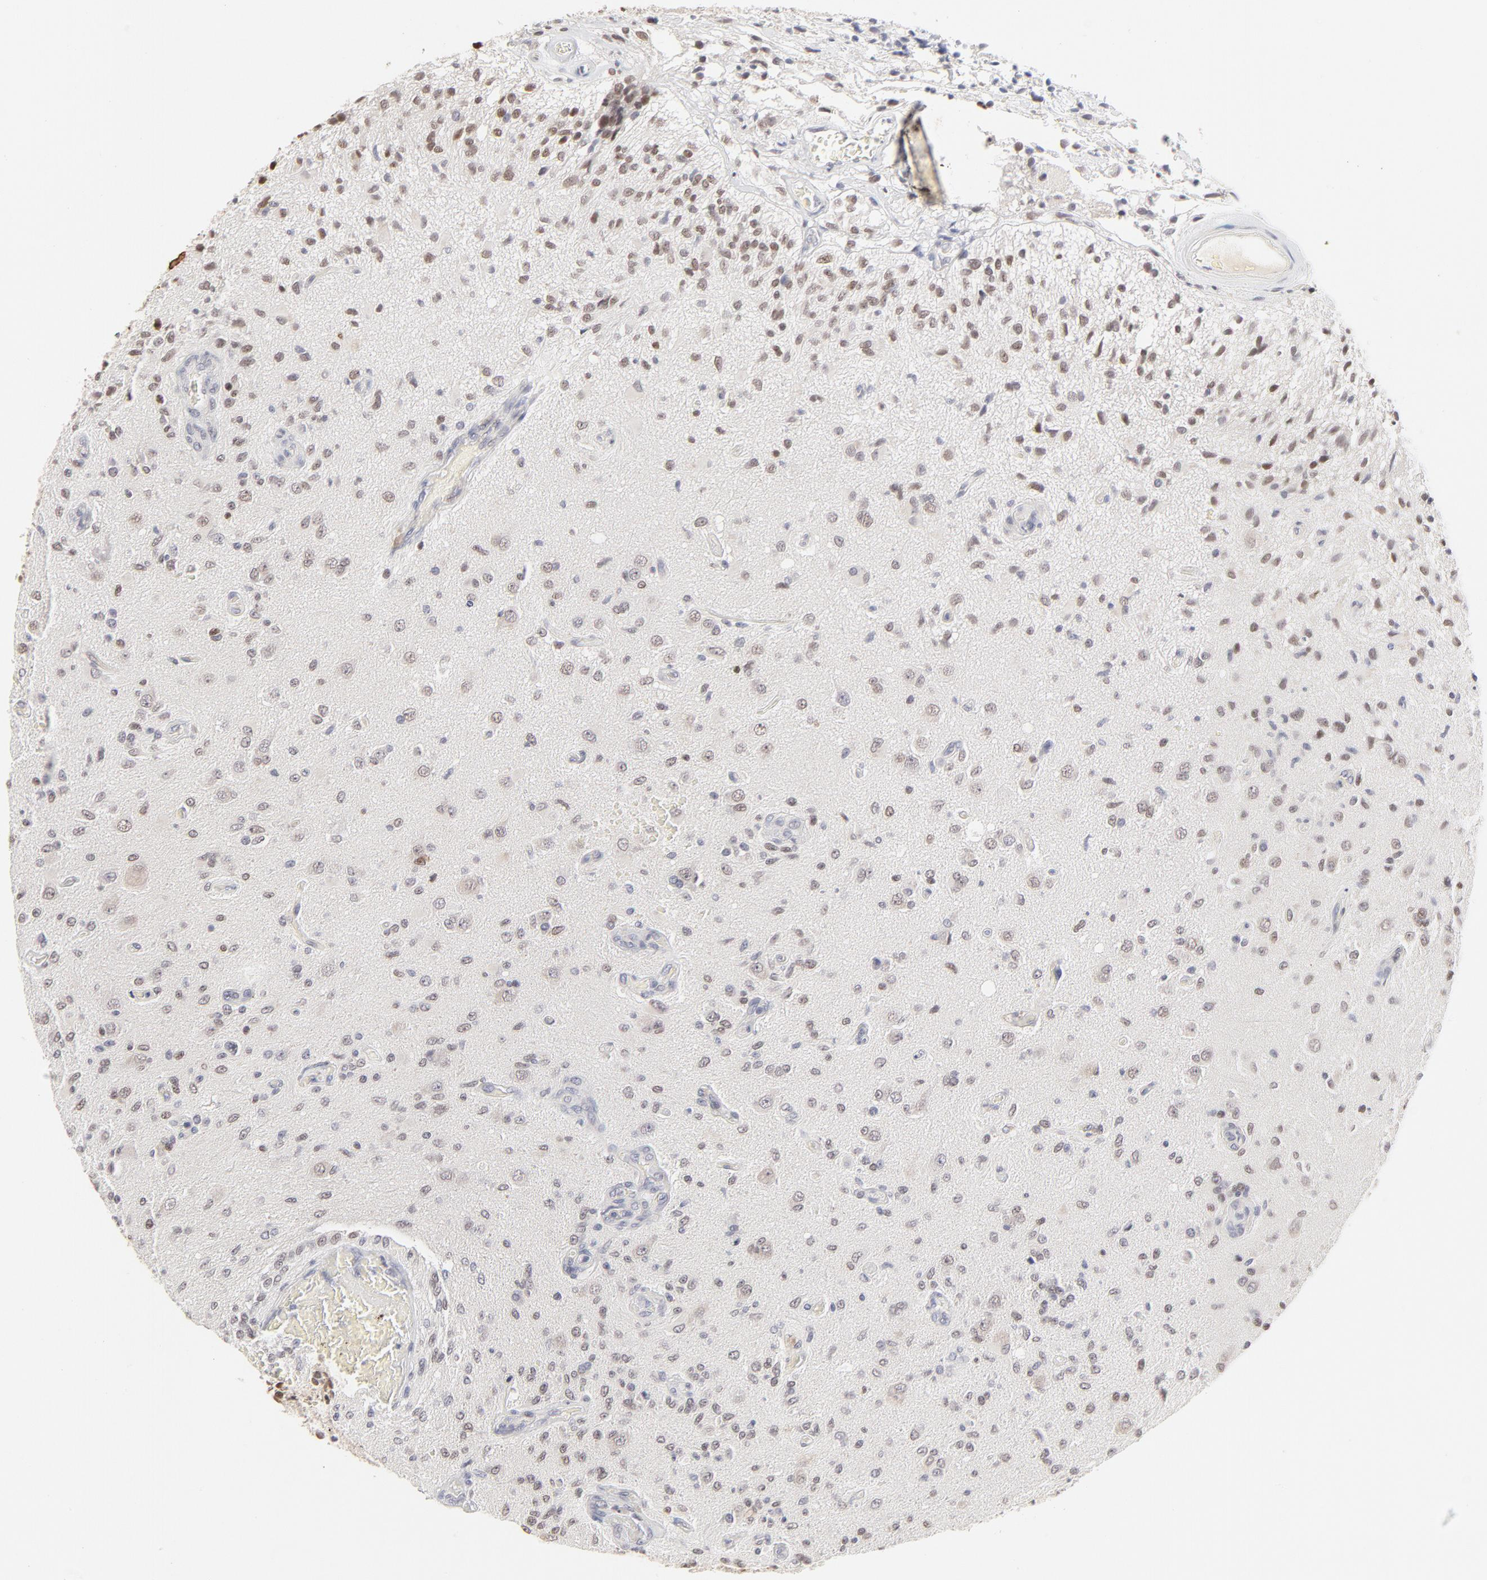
{"staining": {"intensity": "weak", "quantity": "<25%", "location": "nuclear"}, "tissue": "glioma", "cell_type": "Tumor cells", "image_type": "cancer", "snomed": [{"axis": "morphology", "description": "Normal tissue, NOS"}, {"axis": "morphology", "description": "Glioma, malignant, High grade"}, {"axis": "topography", "description": "Cerebral cortex"}], "caption": "Tumor cells are negative for brown protein staining in malignant high-grade glioma.", "gene": "PBX3", "patient": {"sex": "male", "age": 77}}